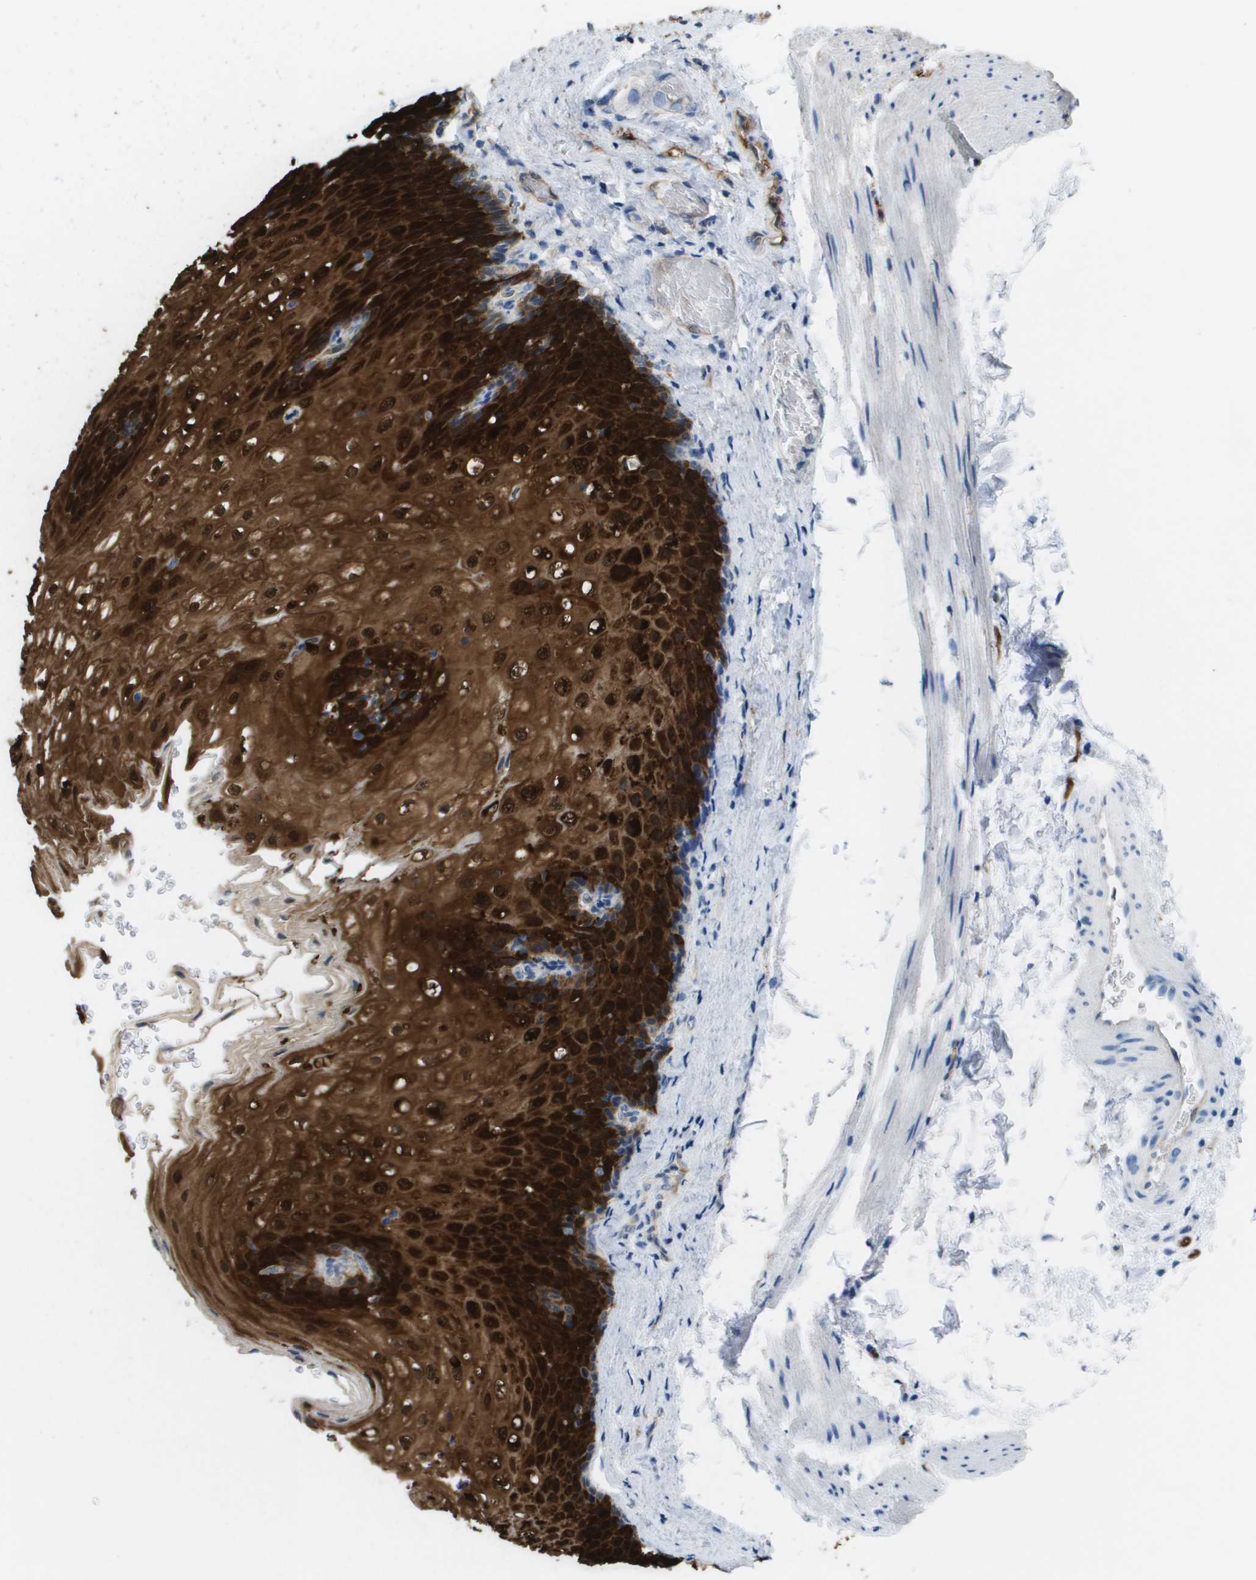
{"staining": {"intensity": "strong", "quantity": ">75%", "location": "cytoplasmic/membranous,nuclear"}, "tissue": "esophagus", "cell_type": "Squamous epithelial cells", "image_type": "normal", "snomed": [{"axis": "morphology", "description": "Normal tissue, NOS"}, {"axis": "topography", "description": "Esophagus"}], "caption": "A high amount of strong cytoplasmic/membranous,nuclear positivity is appreciated in approximately >75% of squamous epithelial cells in benign esophagus. (IHC, brightfield microscopy, high magnification).", "gene": "FABP5", "patient": {"sex": "male", "age": 48}}